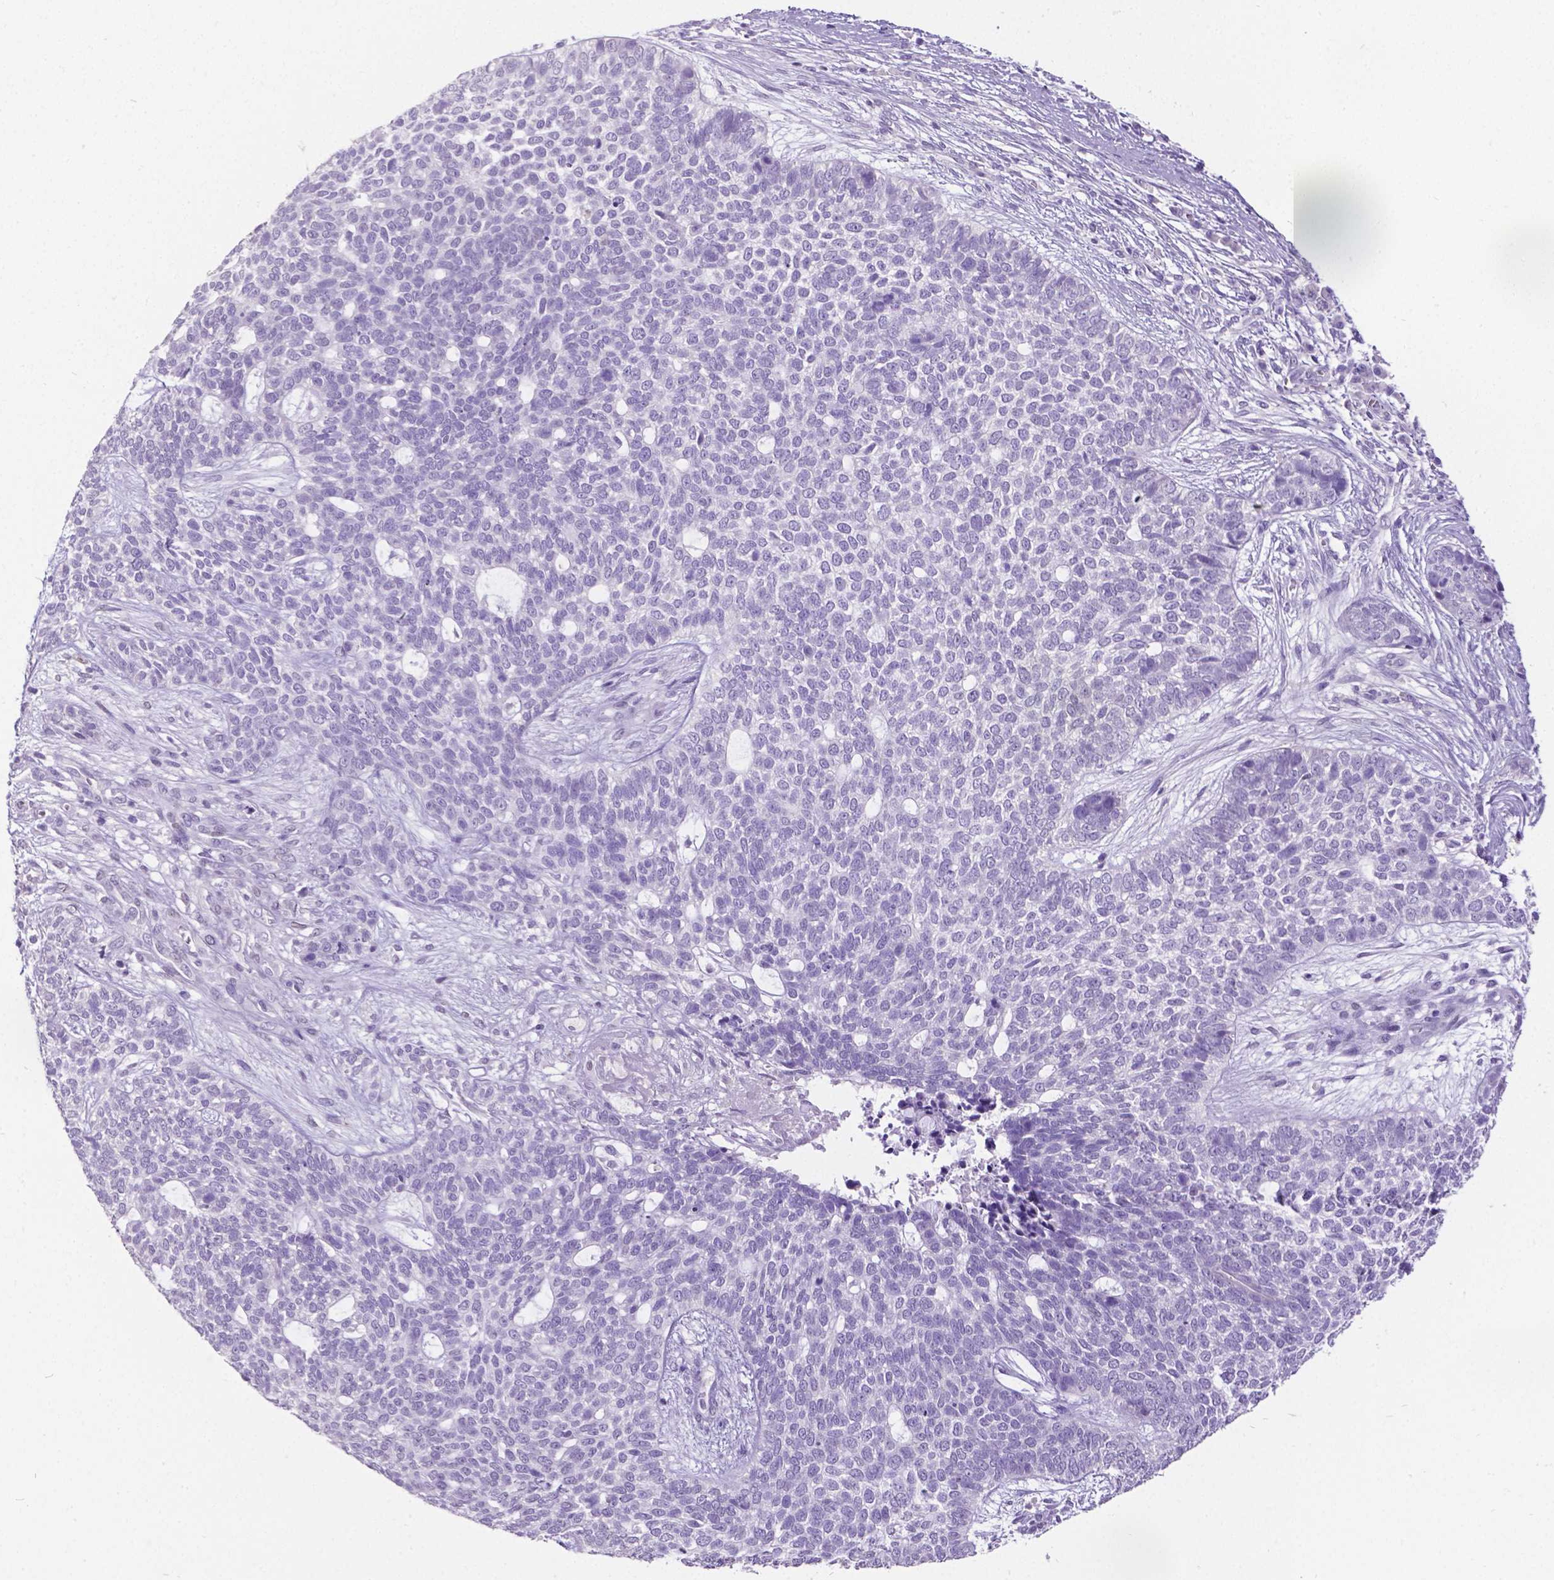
{"staining": {"intensity": "negative", "quantity": "none", "location": "none"}, "tissue": "skin cancer", "cell_type": "Tumor cells", "image_type": "cancer", "snomed": [{"axis": "morphology", "description": "Basal cell carcinoma"}, {"axis": "topography", "description": "Skin"}], "caption": "IHC histopathology image of human skin cancer (basal cell carcinoma) stained for a protein (brown), which displays no staining in tumor cells.", "gene": "SATB2", "patient": {"sex": "female", "age": 69}}